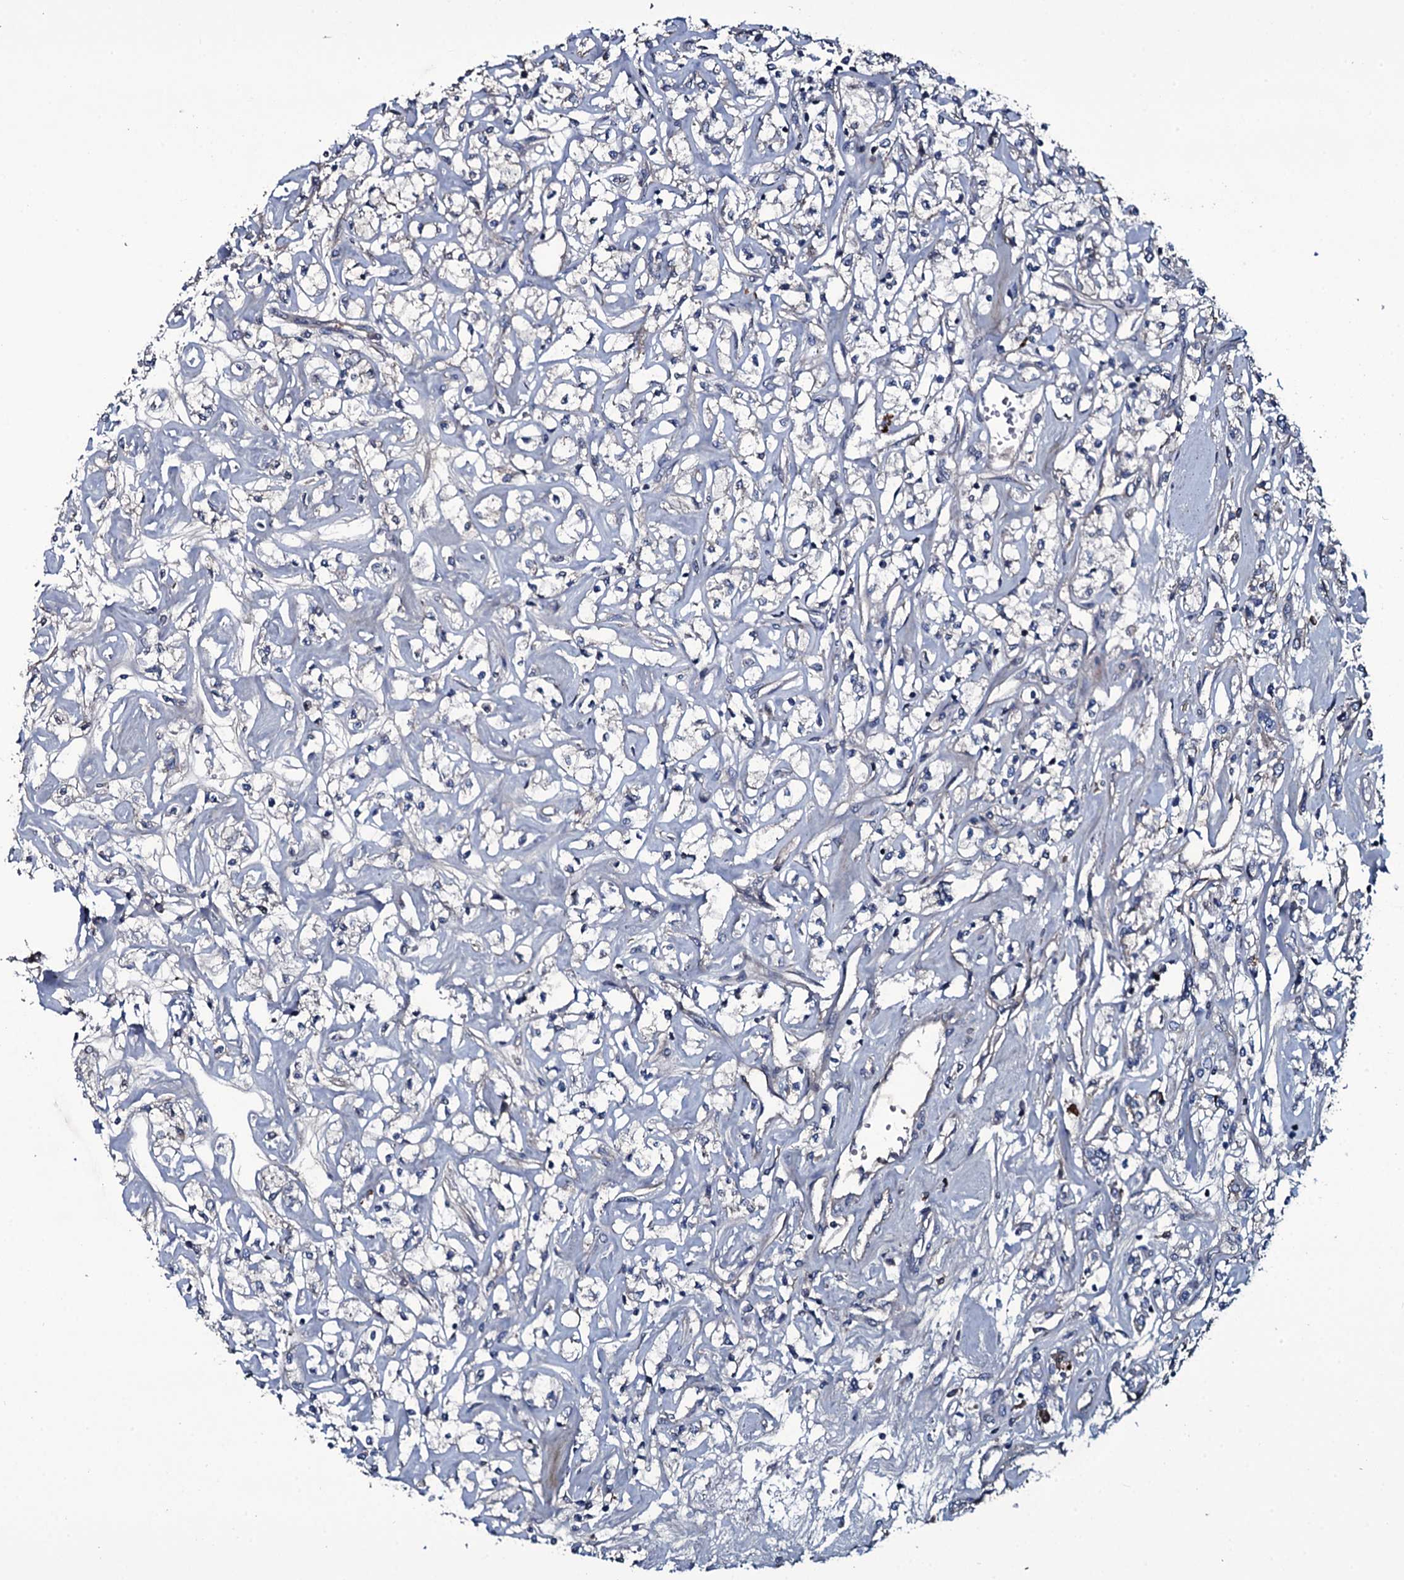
{"staining": {"intensity": "negative", "quantity": "none", "location": "none"}, "tissue": "renal cancer", "cell_type": "Tumor cells", "image_type": "cancer", "snomed": [{"axis": "morphology", "description": "Adenocarcinoma, NOS"}, {"axis": "topography", "description": "Kidney"}], "caption": "Immunohistochemical staining of human adenocarcinoma (renal) displays no significant staining in tumor cells. Brightfield microscopy of immunohistochemistry (IHC) stained with DAB (brown) and hematoxylin (blue), captured at high magnification.", "gene": "LYG2", "patient": {"sex": "female", "age": 59}}